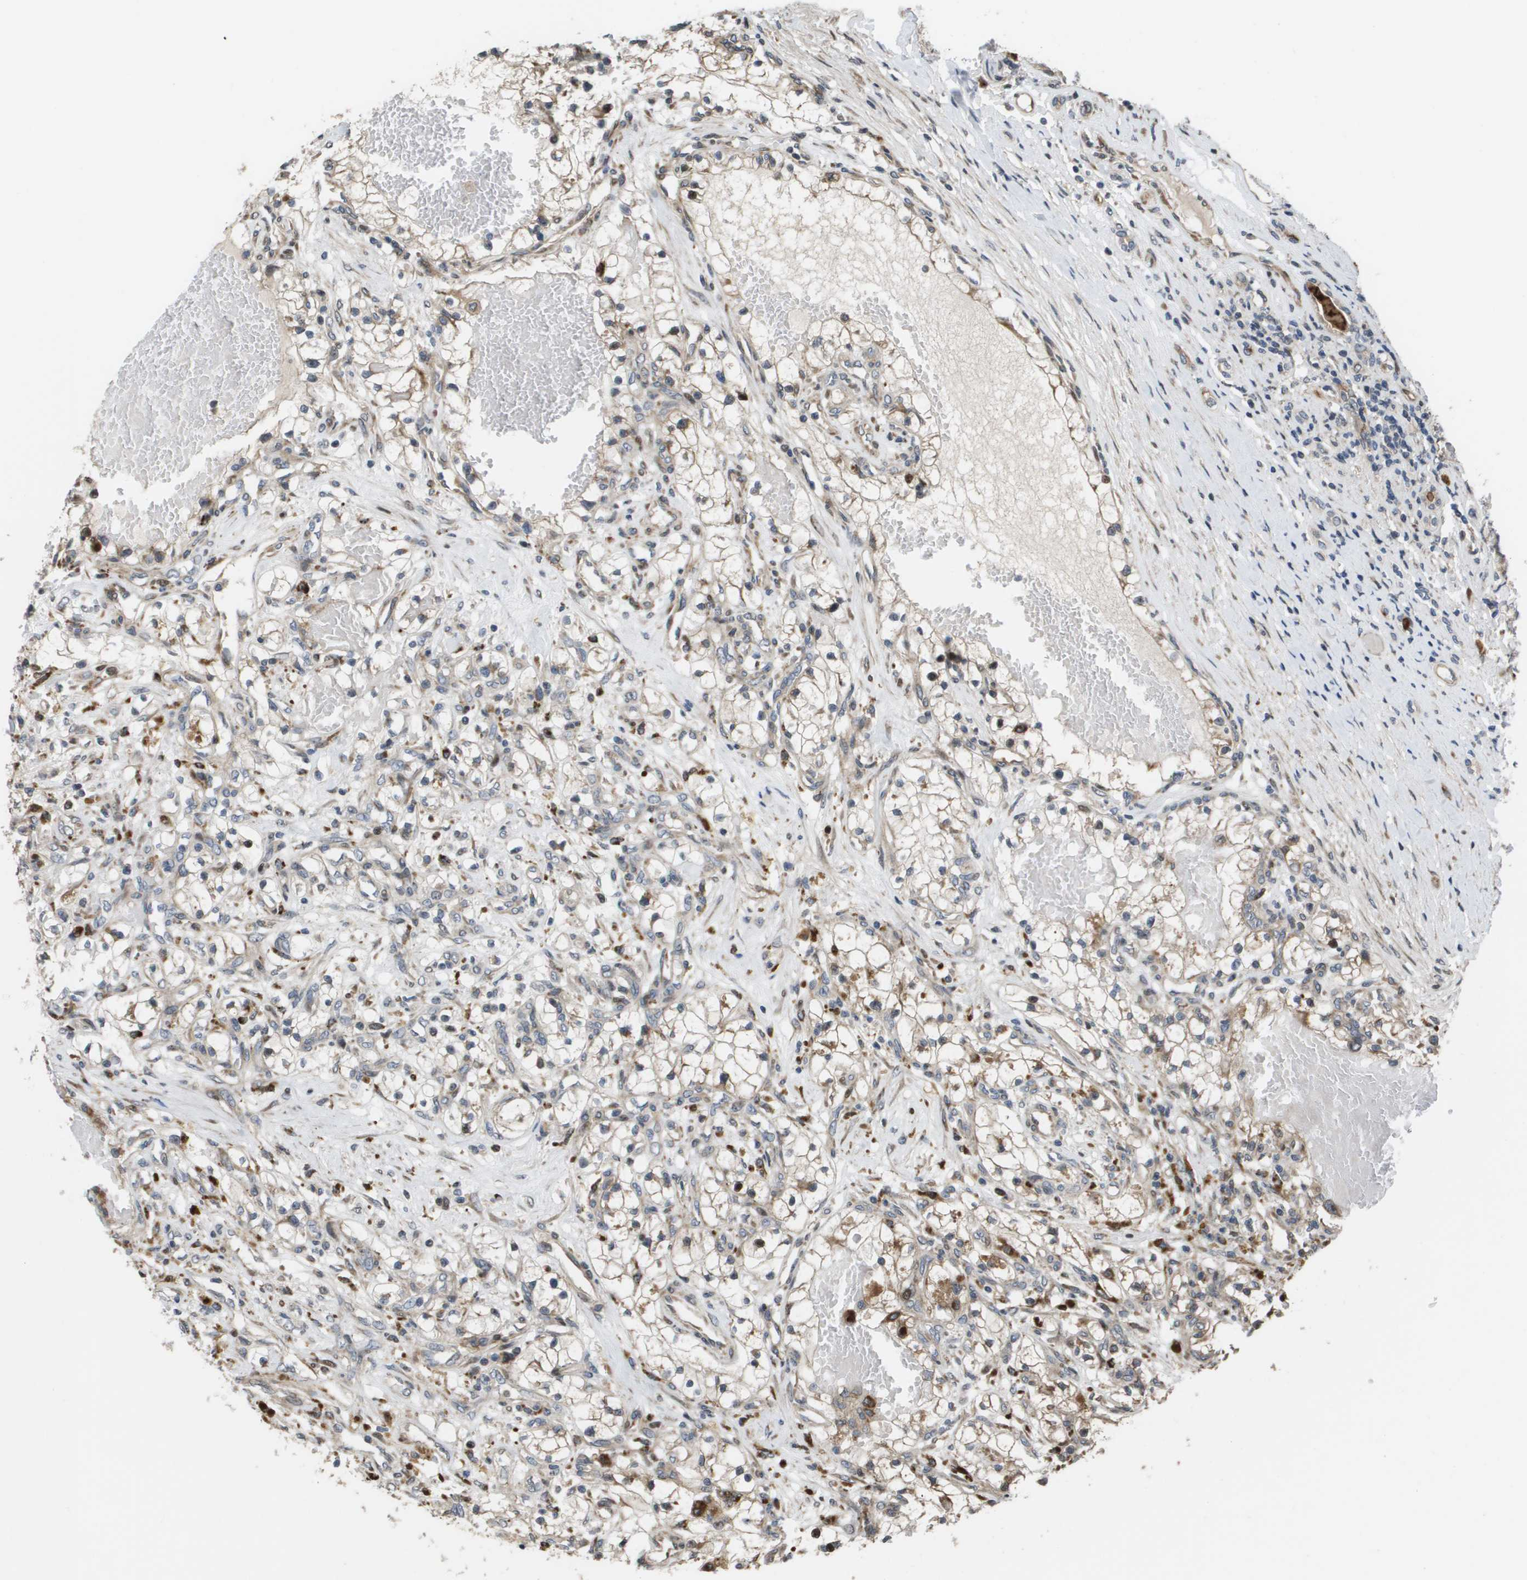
{"staining": {"intensity": "weak", "quantity": "<25%", "location": "cytoplasmic/membranous"}, "tissue": "renal cancer", "cell_type": "Tumor cells", "image_type": "cancer", "snomed": [{"axis": "morphology", "description": "Adenocarcinoma, NOS"}, {"axis": "topography", "description": "Kidney"}], "caption": "Human adenocarcinoma (renal) stained for a protein using immunohistochemistry shows no positivity in tumor cells.", "gene": "AXIN2", "patient": {"sex": "male", "age": 68}}